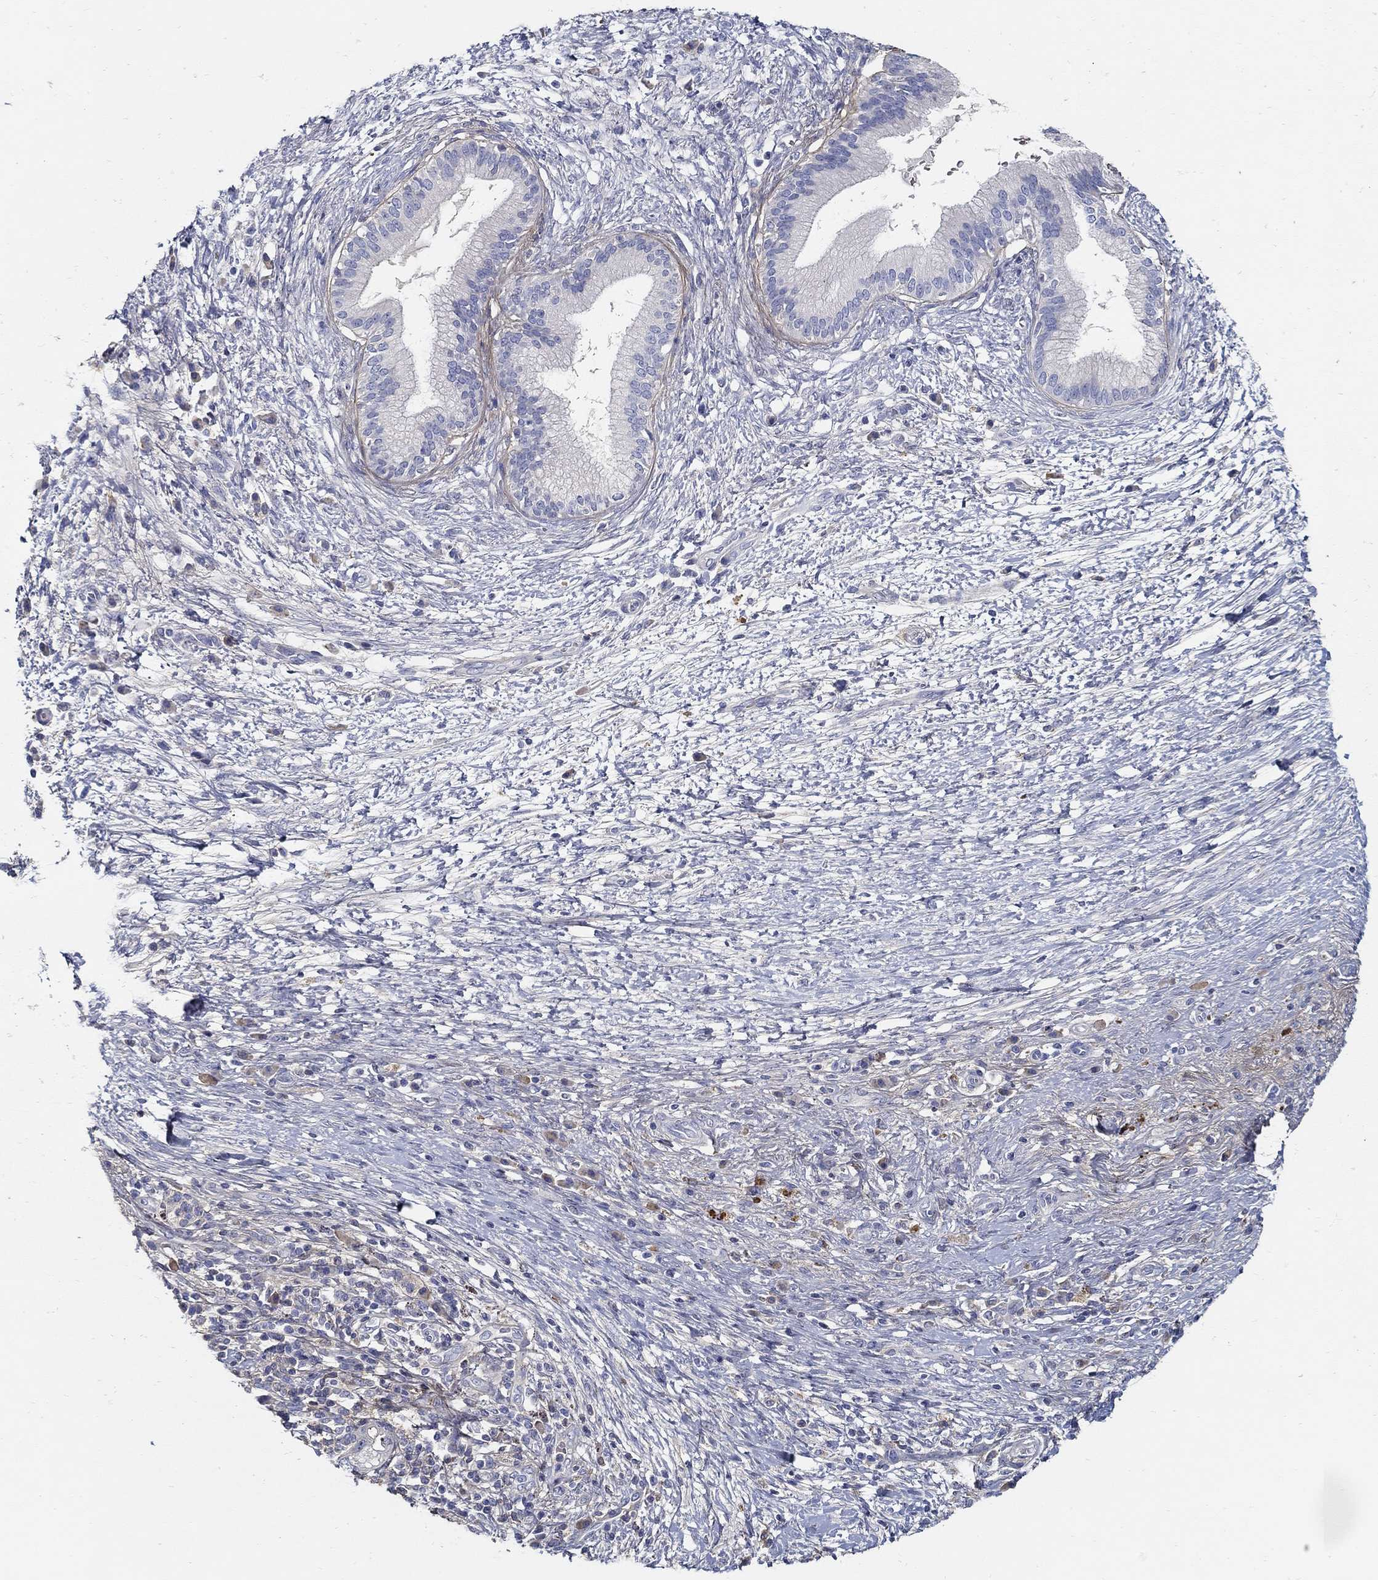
{"staining": {"intensity": "negative", "quantity": "none", "location": "none"}, "tissue": "pancreatic cancer", "cell_type": "Tumor cells", "image_type": "cancer", "snomed": [{"axis": "morphology", "description": "Adenocarcinoma, NOS"}, {"axis": "topography", "description": "Pancreas"}], "caption": "An IHC photomicrograph of pancreatic cancer (adenocarcinoma) is shown. There is no staining in tumor cells of pancreatic cancer (adenocarcinoma).", "gene": "TGFBI", "patient": {"sex": "female", "age": 72}}